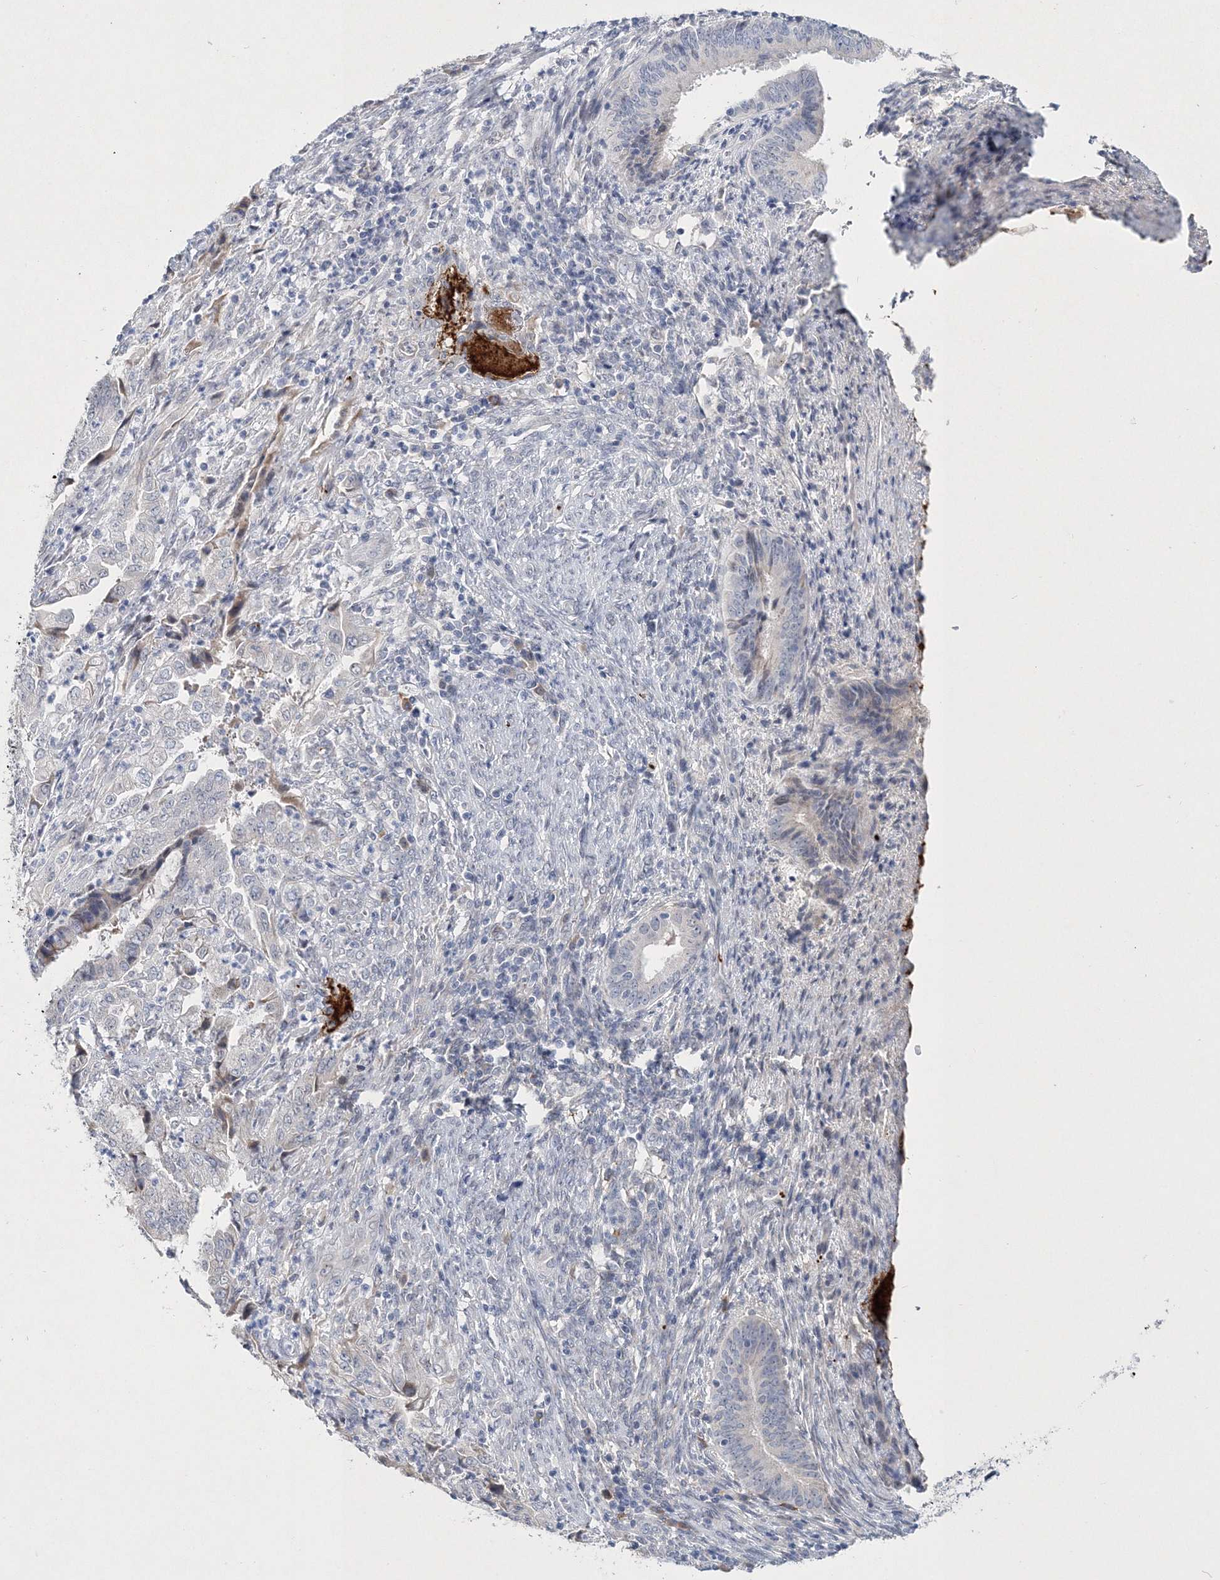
{"staining": {"intensity": "negative", "quantity": "none", "location": "none"}, "tissue": "endometrial cancer", "cell_type": "Tumor cells", "image_type": "cancer", "snomed": [{"axis": "morphology", "description": "Adenocarcinoma, NOS"}, {"axis": "topography", "description": "Endometrium"}], "caption": "Immunohistochemical staining of endometrial cancer (adenocarcinoma) exhibits no significant expression in tumor cells. (Brightfield microscopy of DAB immunohistochemistry (IHC) at high magnification).", "gene": "MYOZ2", "patient": {"sex": "female", "age": 51}}